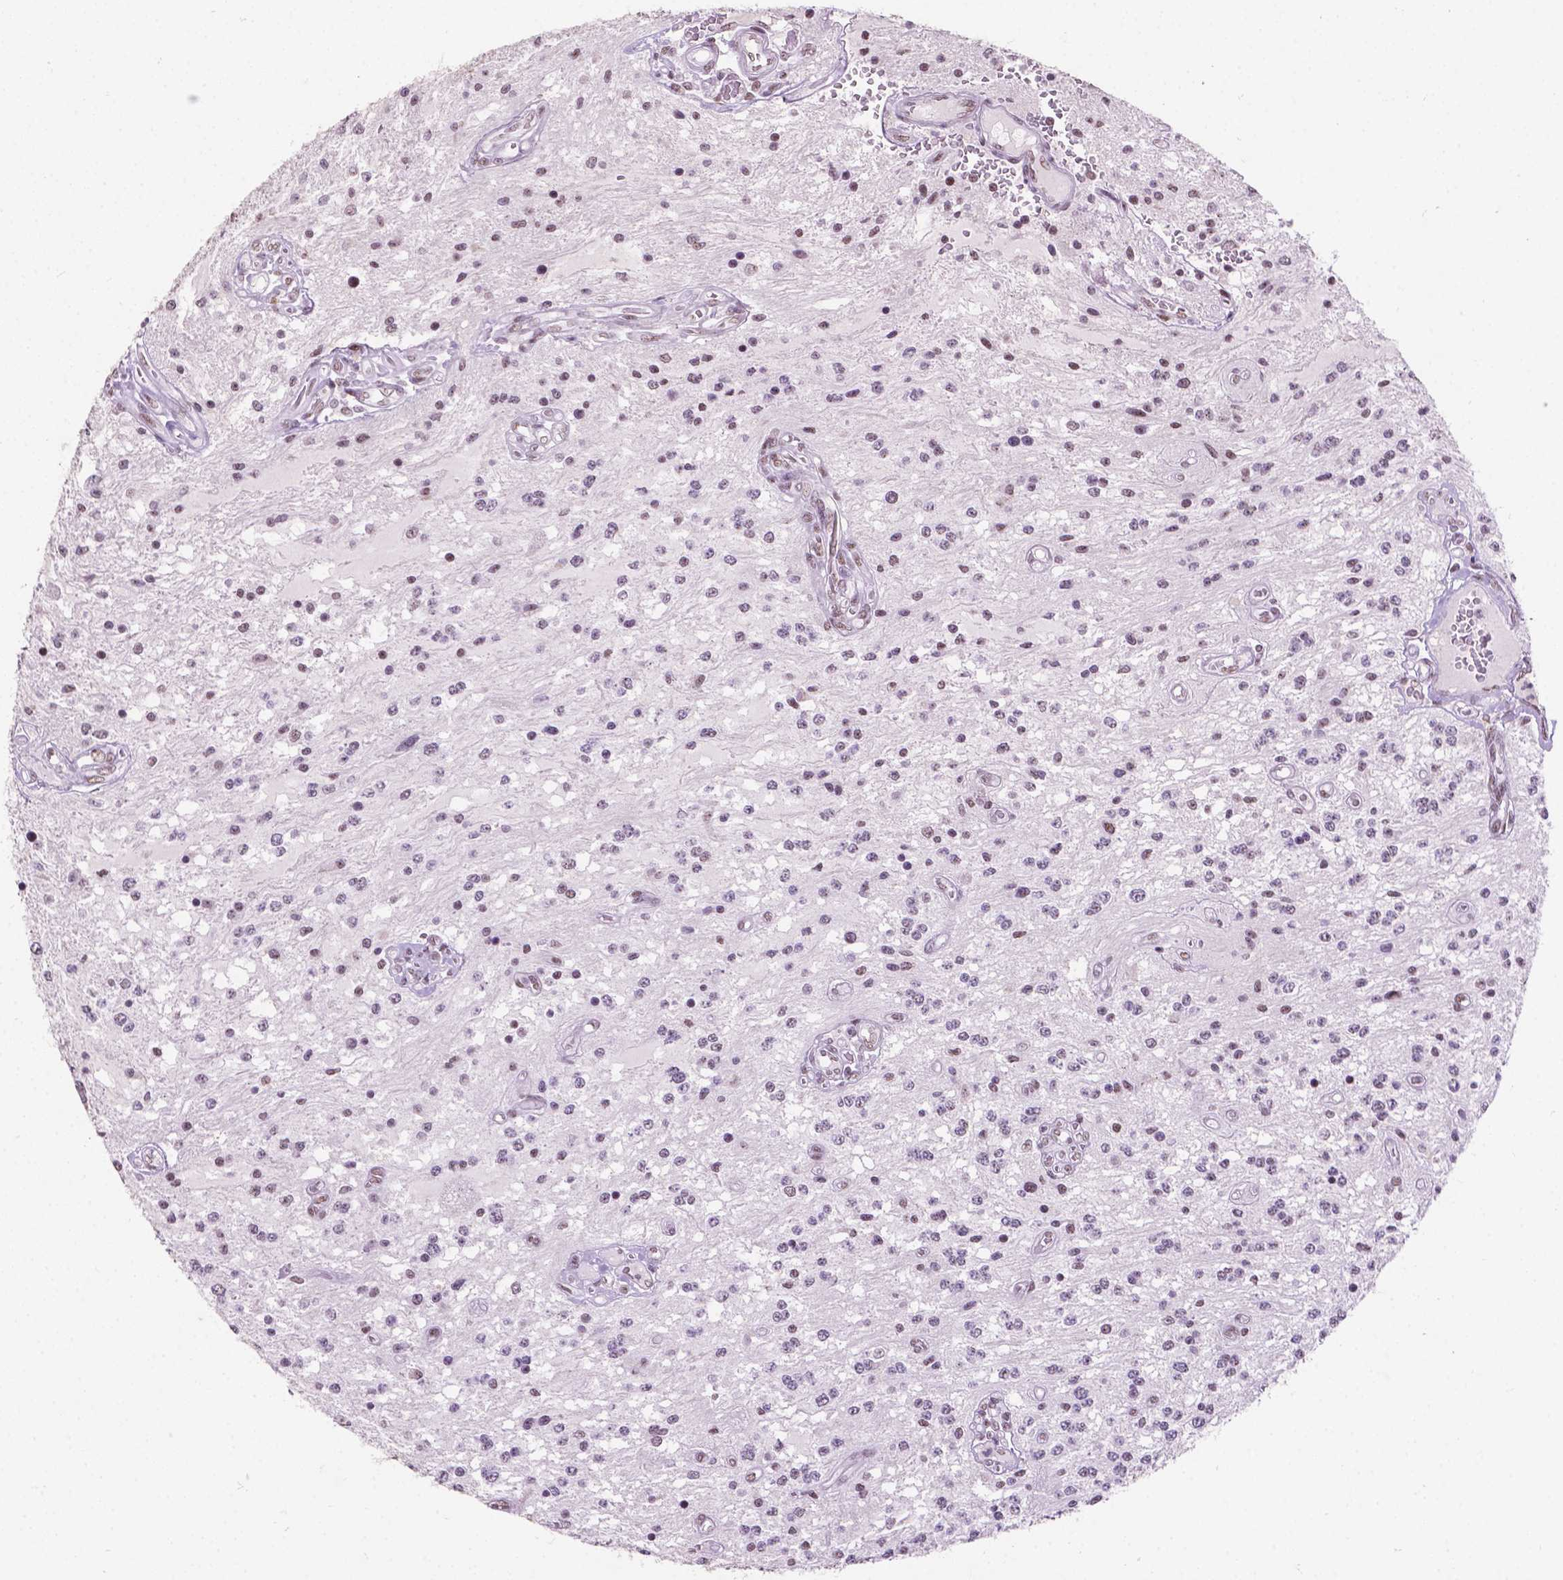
{"staining": {"intensity": "moderate", "quantity": "<25%", "location": "nuclear"}, "tissue": "glioma", "cell_type": "Tumor cells", "image_type": "cancer", "snomed": [{"axis": "morphology", "description": "Glioma, malignant, Low grade"}, {"axis": "topography", "description": "Cerebellum"}], "caption": "A histopathology image showing moderate nuclear positivity in about <25% of tumor cells in malignant low-grade glioma, as visualized by brown immunohistochemical staining.", "gene": "COIL", "patient": {"sex": "female", "age": 14}}